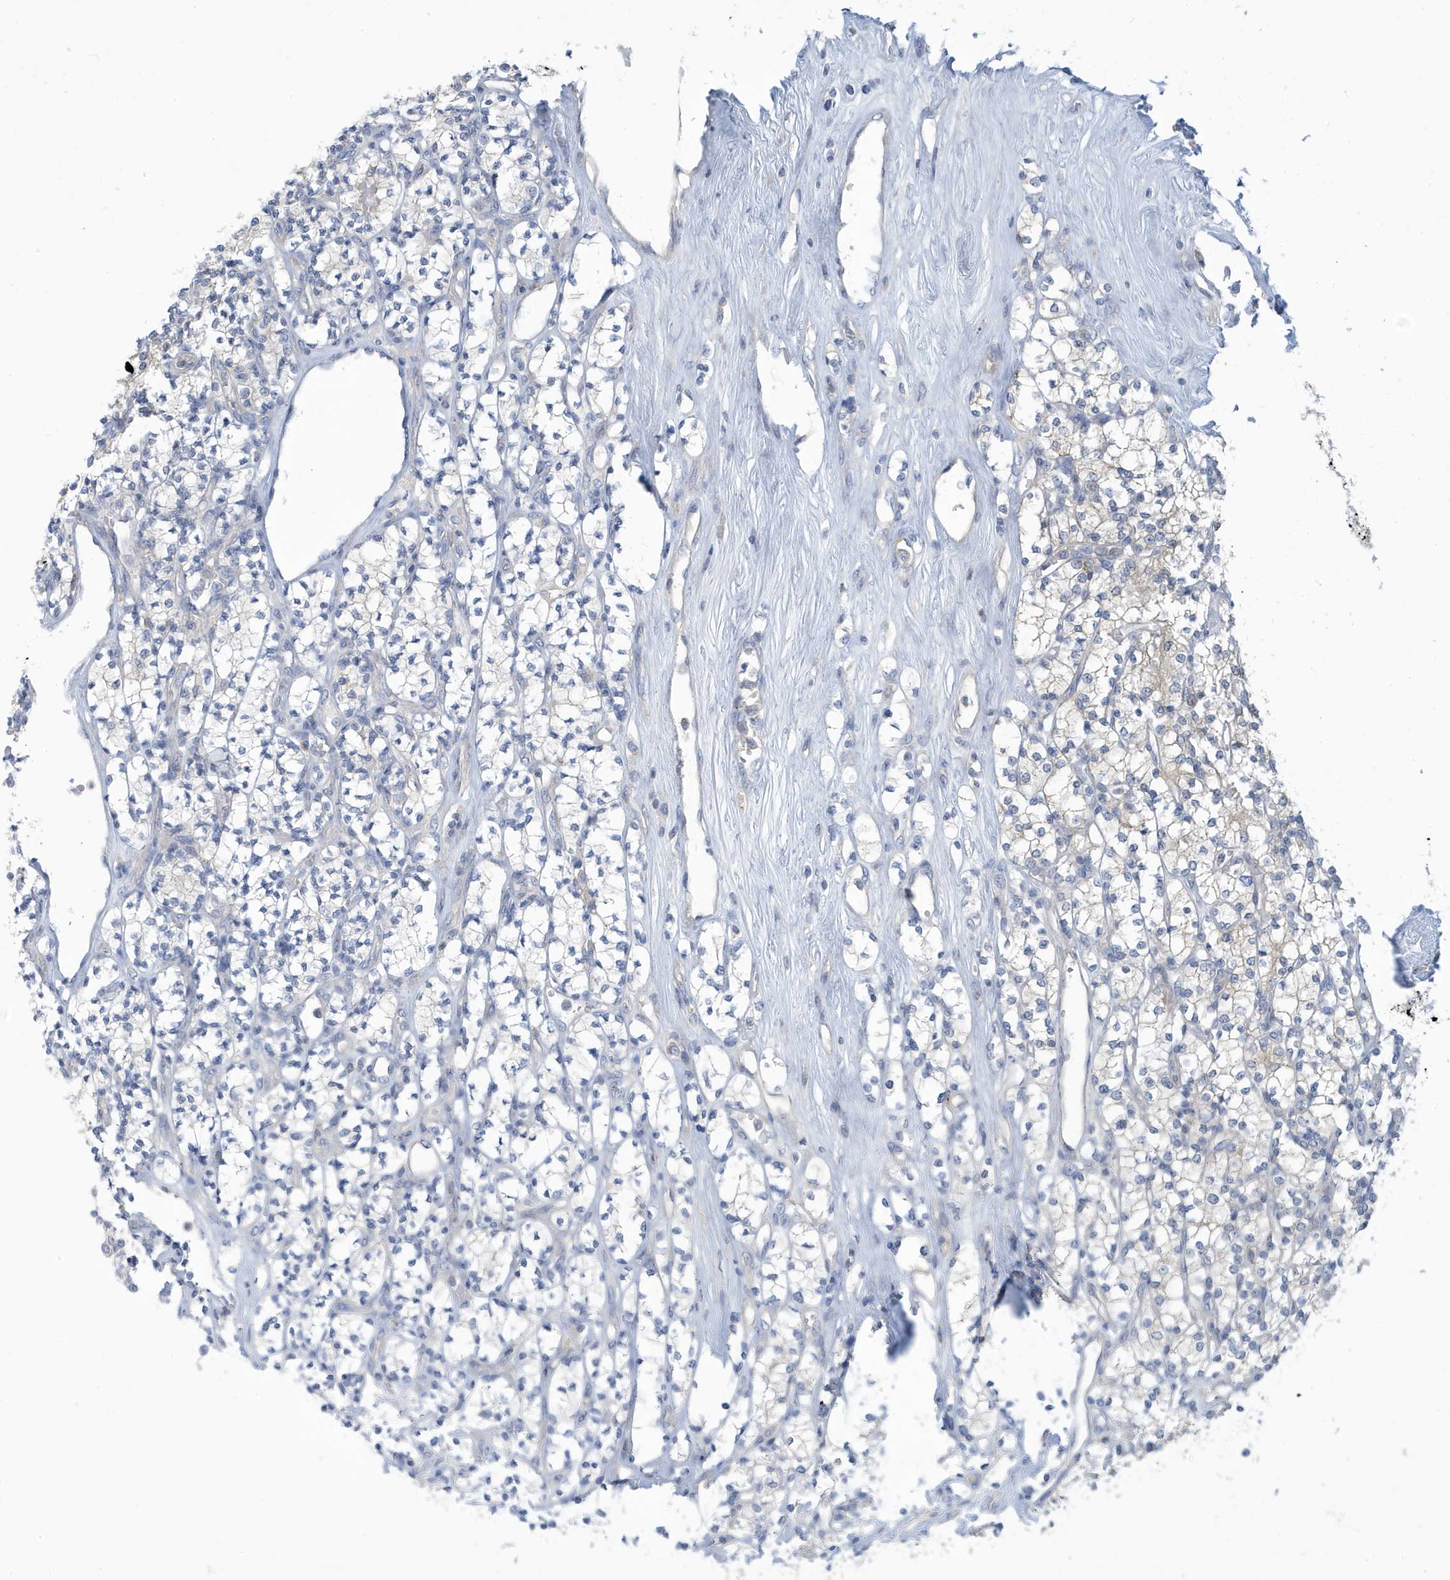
{"staining": {"intensity": "negative", "quantity": "none", "location": "none"}, "tissue": "renal cancer", "cell_type": "Tumor cells", "image_type": "cancer", "snomed": [{"axis": "morphology", "description": "Adenocarcinoma, NOS"}, {"axis": "topography", "description": "Kidney"}], "caption": "DAB (3,3'-diaminobenzidine) immunohistochemical staining of human renal cancer (adenocarcinoma) exhibits no significant expression in tumor cells. (DAB (3,3'-diaminobenzidine) immunohistochemistry, high magnification).", "gene": "VTA1", "patient": {"sex": "male", "age": 77}}